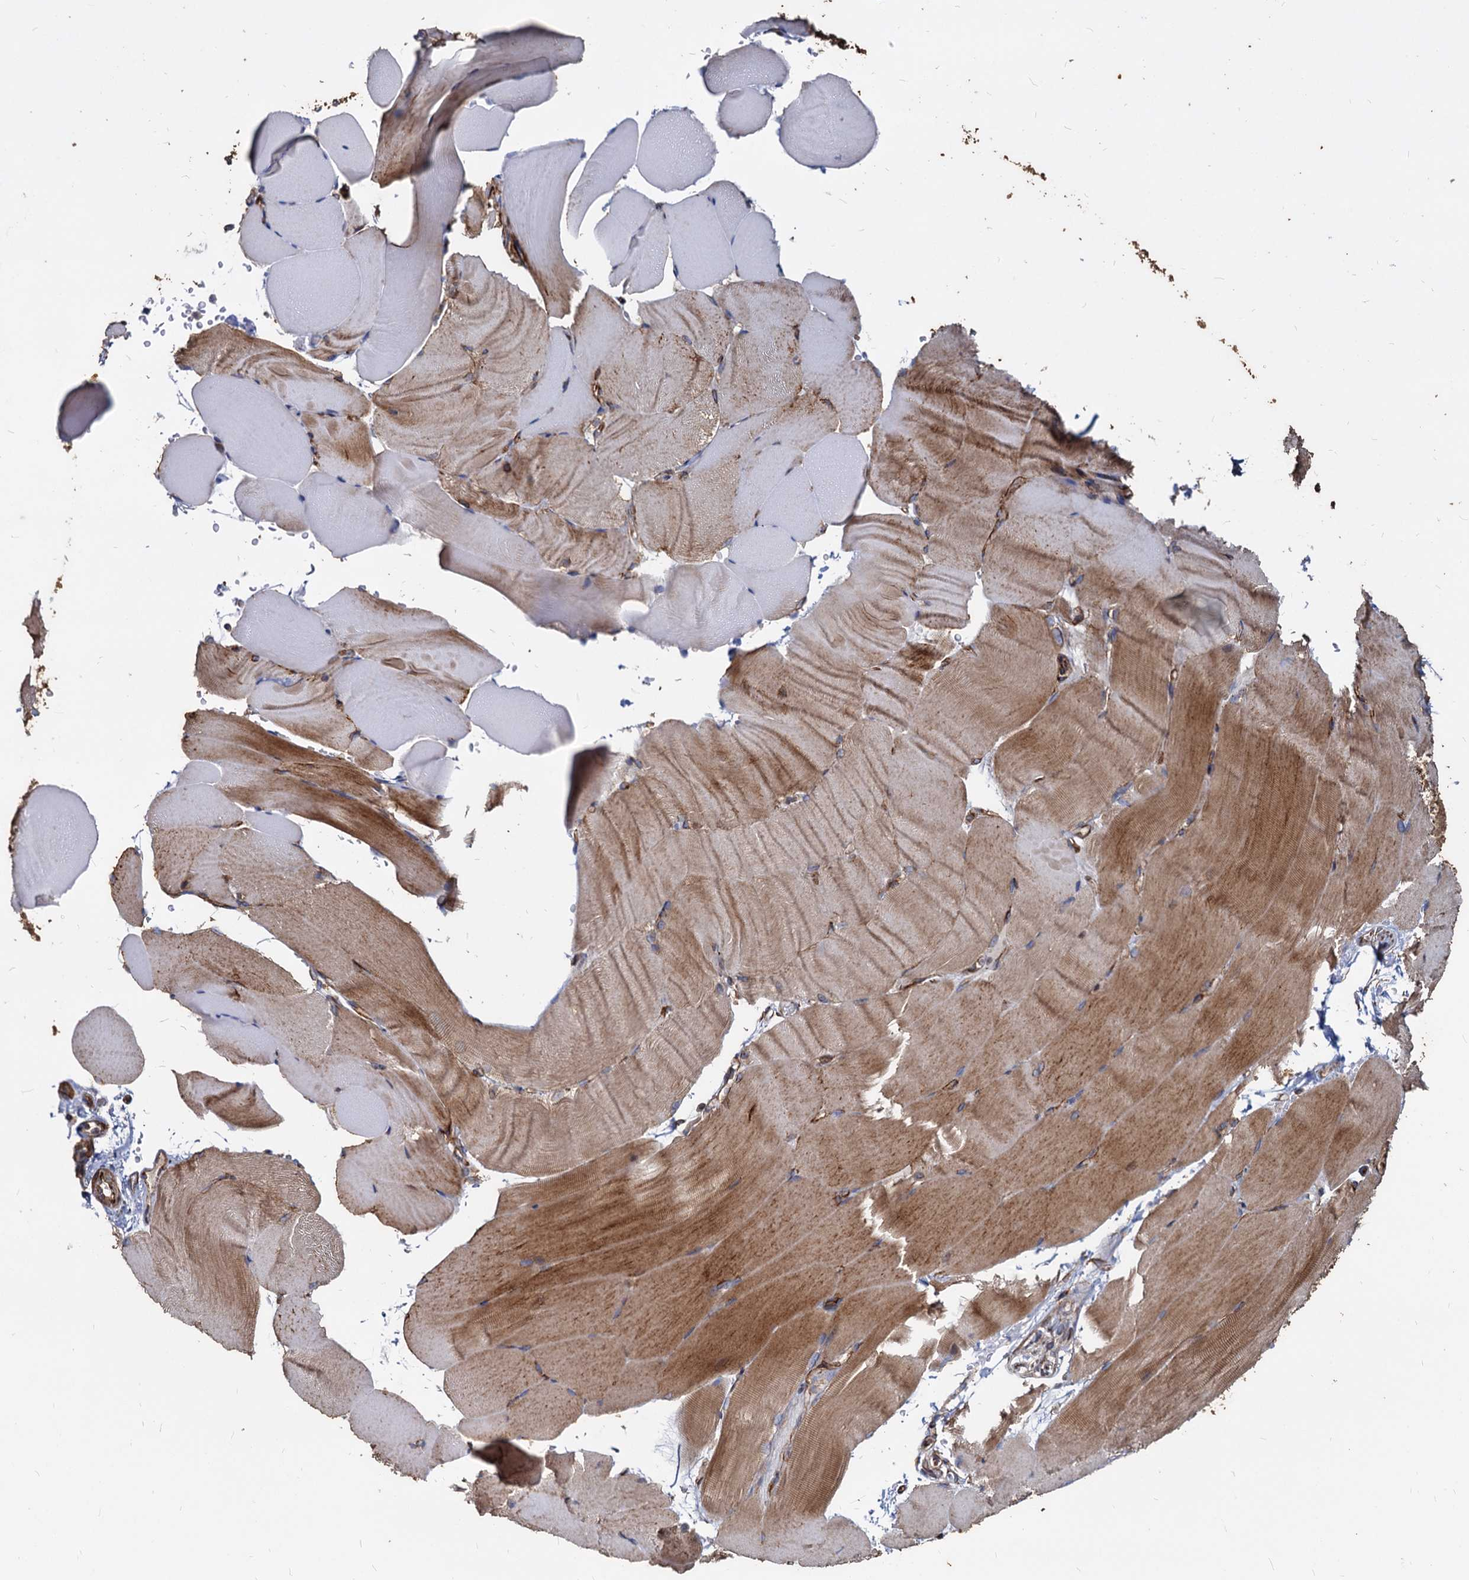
{"staining": {"intensity": "moderate", "quantity": ">75%", "location": "cytoplasmic/membranous"}, "tissue": "skeletal muscle", "cell_type": "Myocytes", "image_type": "normal", "snomed": [{"axis": "morphology", "description": "Normal tissue, NOS"}, {"axis": "topography", "description": "Skeletal muscle"}, {"axis": "topography", "description": "Parathyroid gland"}], "caption": "Immunohistochemistry (DAB) staining of benign skeletal muscle displays moderate cytoplasmic/membranous protein expression in approximately >75% of myocytes. (DAB IHC with brightfield microscopy, high magnification).", "gene": "DEPDC4", "patient": {"sex": "female", "age": 37}}